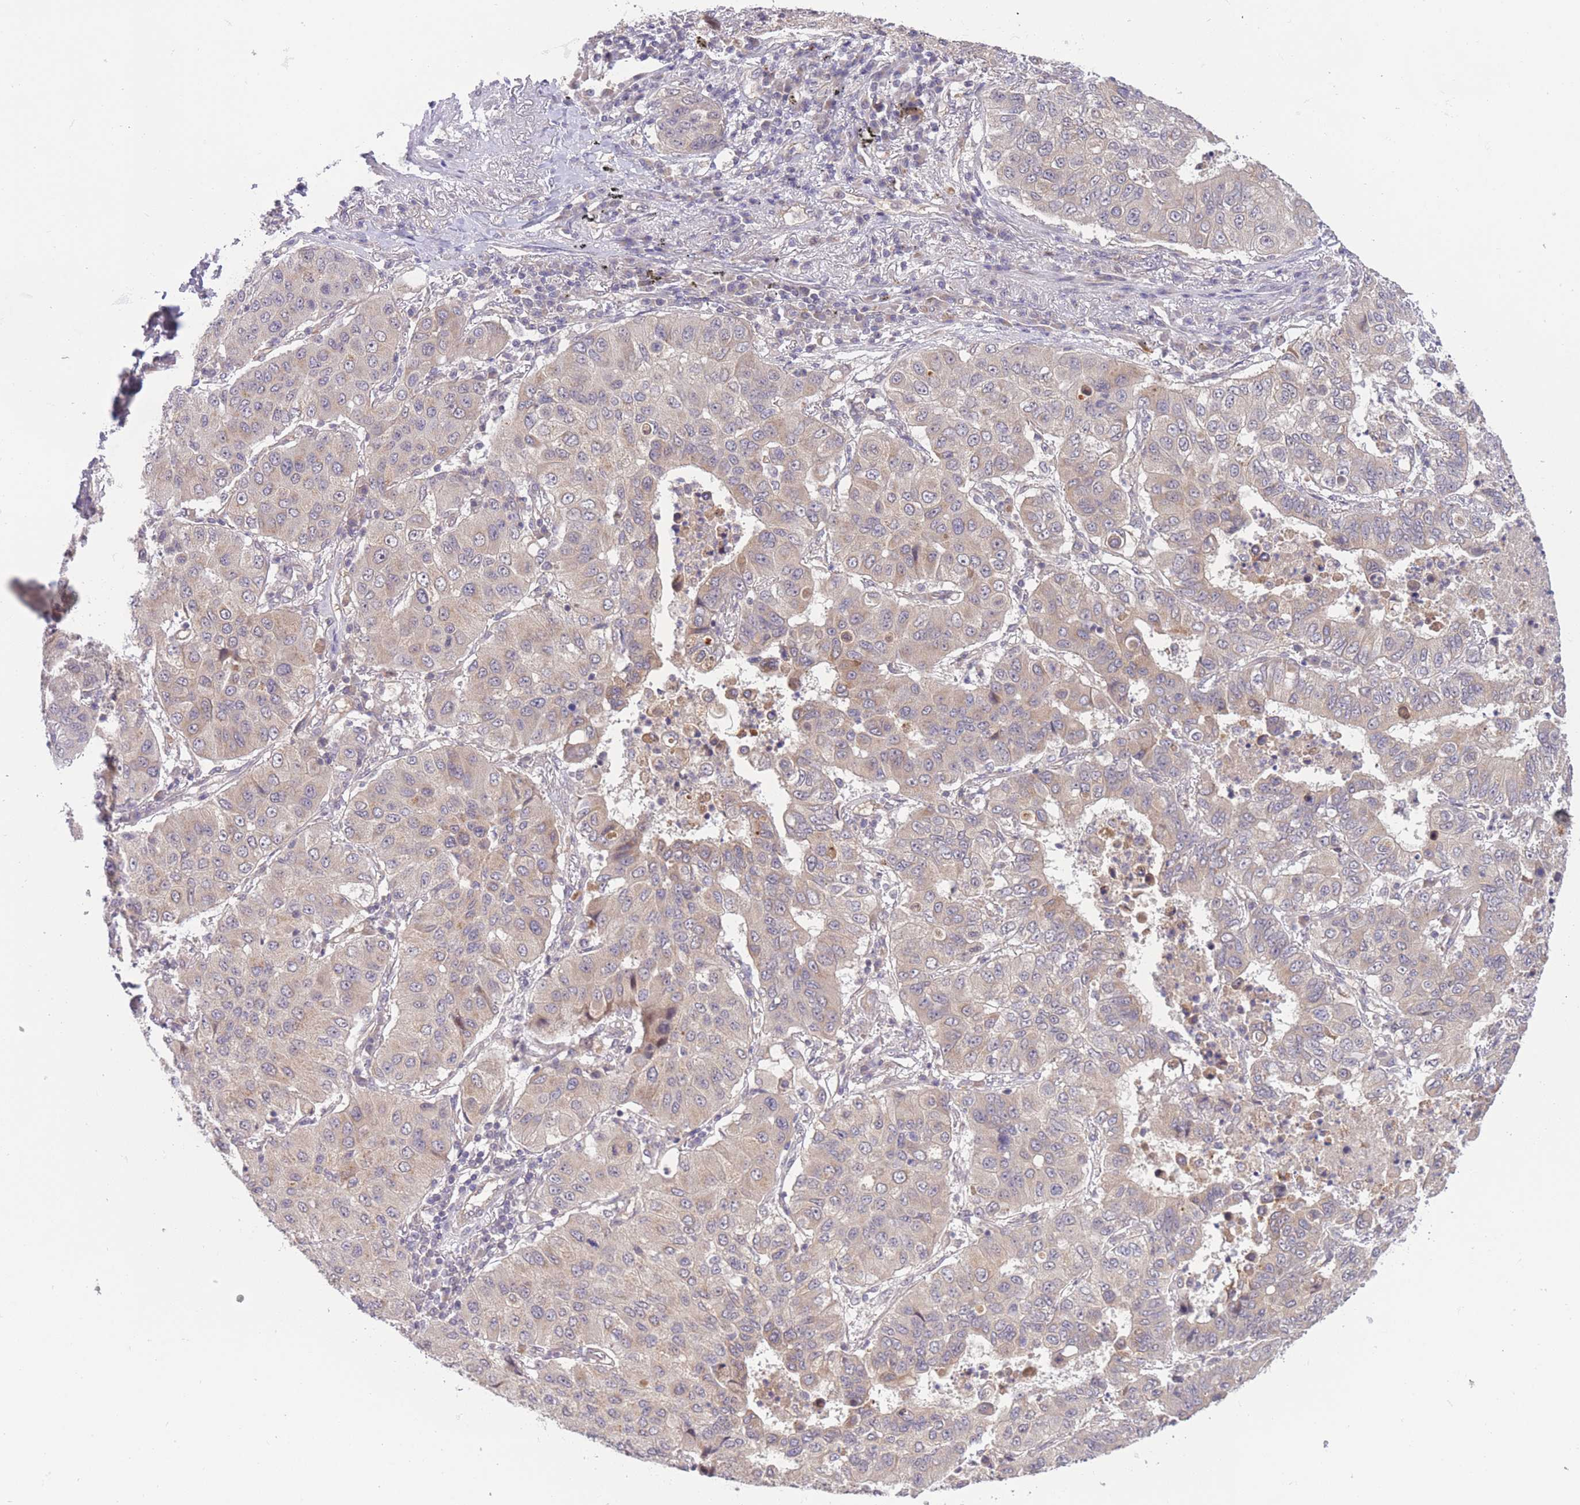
{"staining": {"intensity": "weak", "quantity": "25%-75%", "location": "cytoplasmic/membranous"}, "tissue": "lung cancer", "cell_type": "Tumor cells", "image_type": "cancer", "snomed": [{"axis": "morphology", "description": "Squamous cell carcinoma, NOS"}, {"axis": "topography", "description": "Lung"}], "caption": "Tumor cells reveal low levels of weak cytoplasmic/membranous positivity in about 25%-75% of cells in human lung cancer (squamous cell carcinoma).", "gene": "FUT5", "patient": {"sex": "male", "age": 74}}